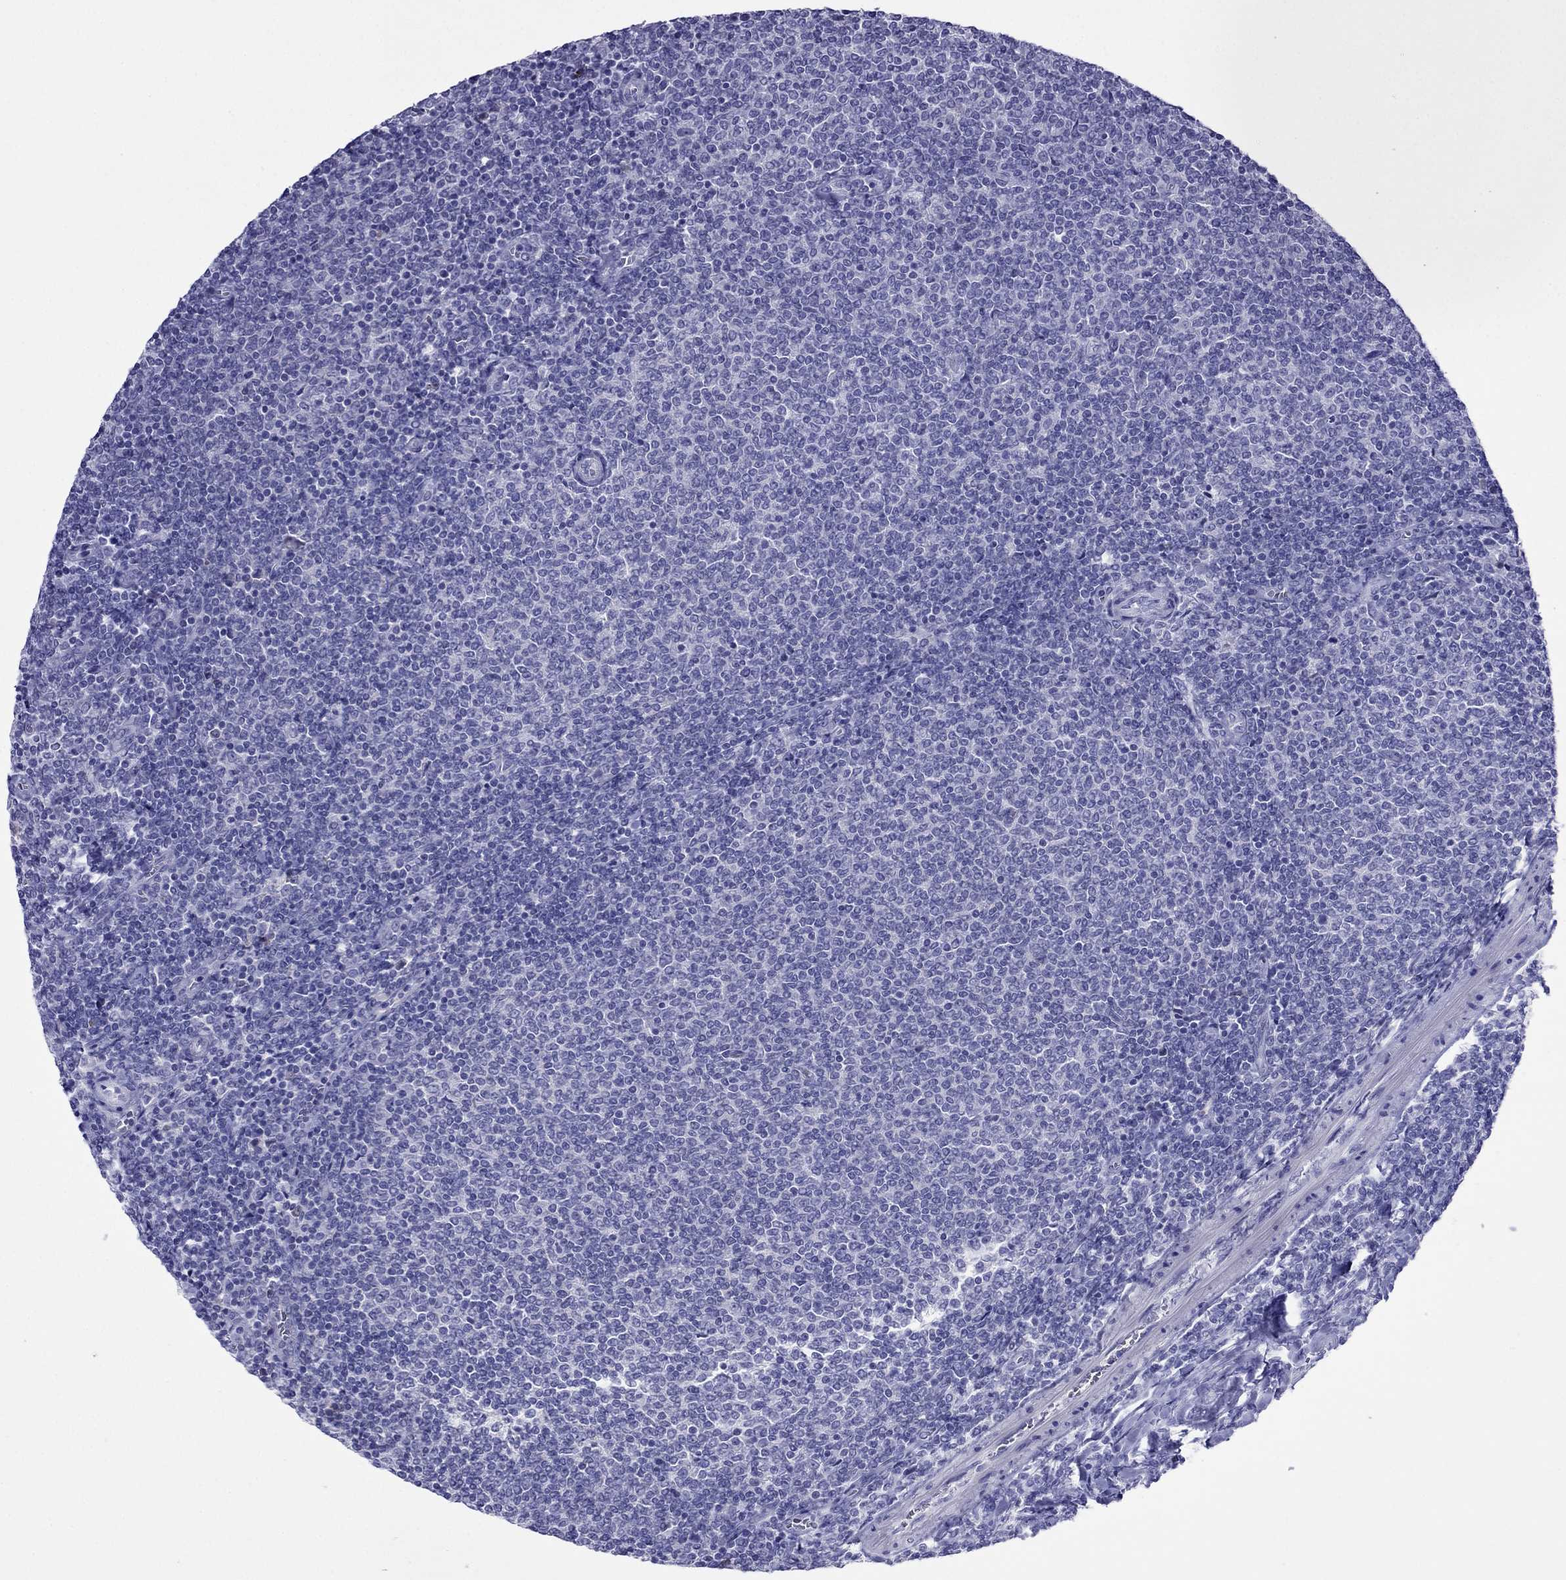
{"staining": {"intensity": "negative", "quantity": "none", "location": "none"}, "tissue": "lymphoma", "cell_type": "Tumor cells", "image_type": "cancer", "snomed": [{"axis": "morphology", "description": "Malignant lymphoma, non-Hodgkin's type, Low grade"}, {"axis": "topography", "description": "Lymph node"}], "caption": "Protein analysis of lymphoma demonstrates no significant positivity in tumor cells.", "gene": "PCDHA6", "patient": {"sex": "male", "age": 52}}